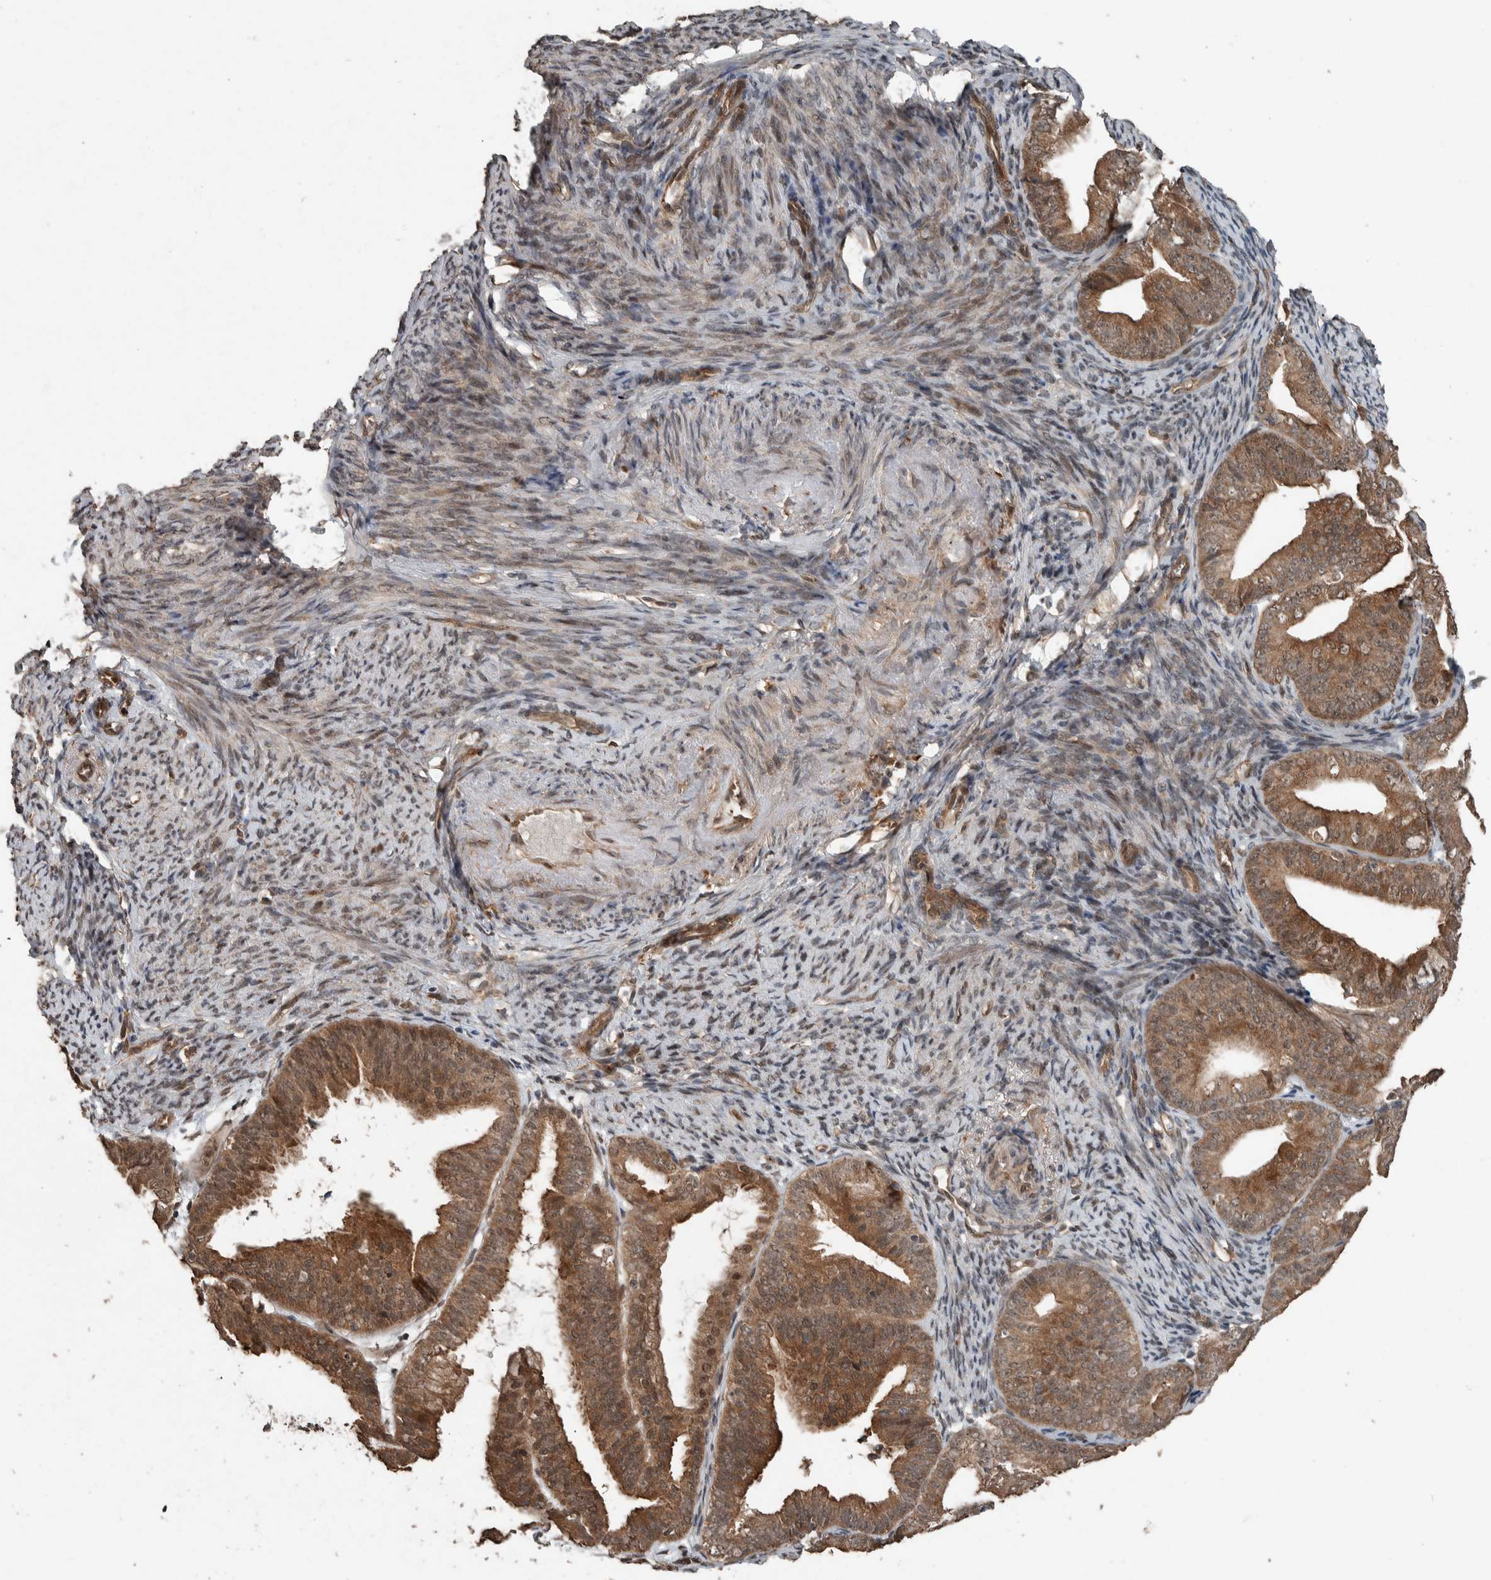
{"staining": {"intensity": "moderate", "quantity": ">75%", "location": "cytoplasmic/membranous"}, "tissue": "endometrial cancer", "cell_type": "Tumor cells", "image_type": "cancer", "snomed": [{"axis": "morphology", "description": "Adenocarcinoma, NOS"}, {"axis": "topography", "description": "Endometrium"}], "caption": "Human adenocarcinoma (endometrial) stained for a protein (brown) shows moderate cytoplasmic/membranous positive positivity in approximately >75% of tumor cells.", "gene": "MYO1E", "patient": {"sex": "female", "age": 63}}